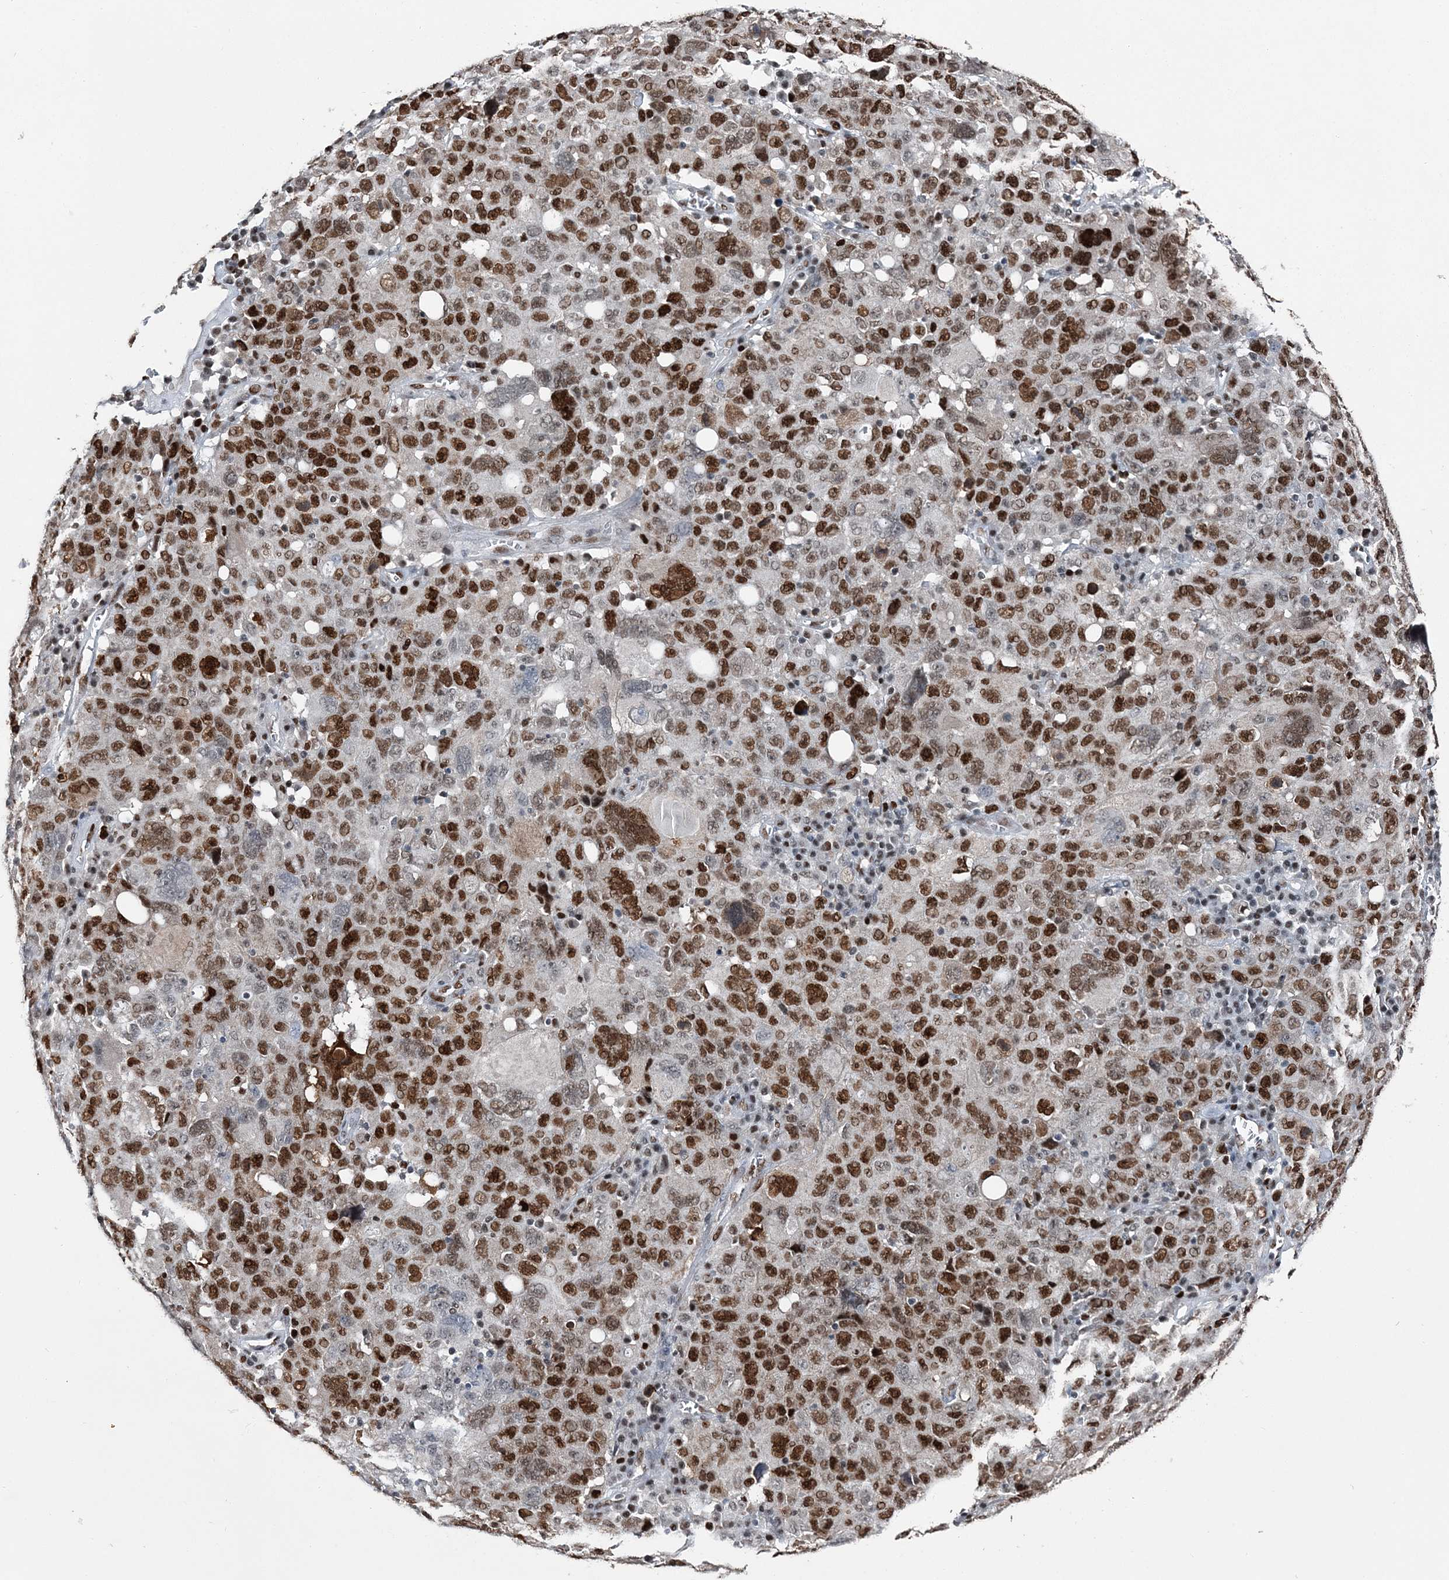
{"staining": {"intensity": "strong", "quantity": ">75%", "location": "nuclear"}, "tissue": "ovarian cancer", "cell_type": "Tumor cells", "image_type": "cancer", "snomed": [{"axis": "morphology", "description": "Carcinoma, endometroid"}, {"axis": "topography", "description": "Ovary"}], "caption": "Ovarian cancer tissue displays strong nuclear positivity in about >75% of tumor cells, visualized by immunohistochemistry.", "gene": "HAT1", "patient": {"sex": "female", "age": 62}}